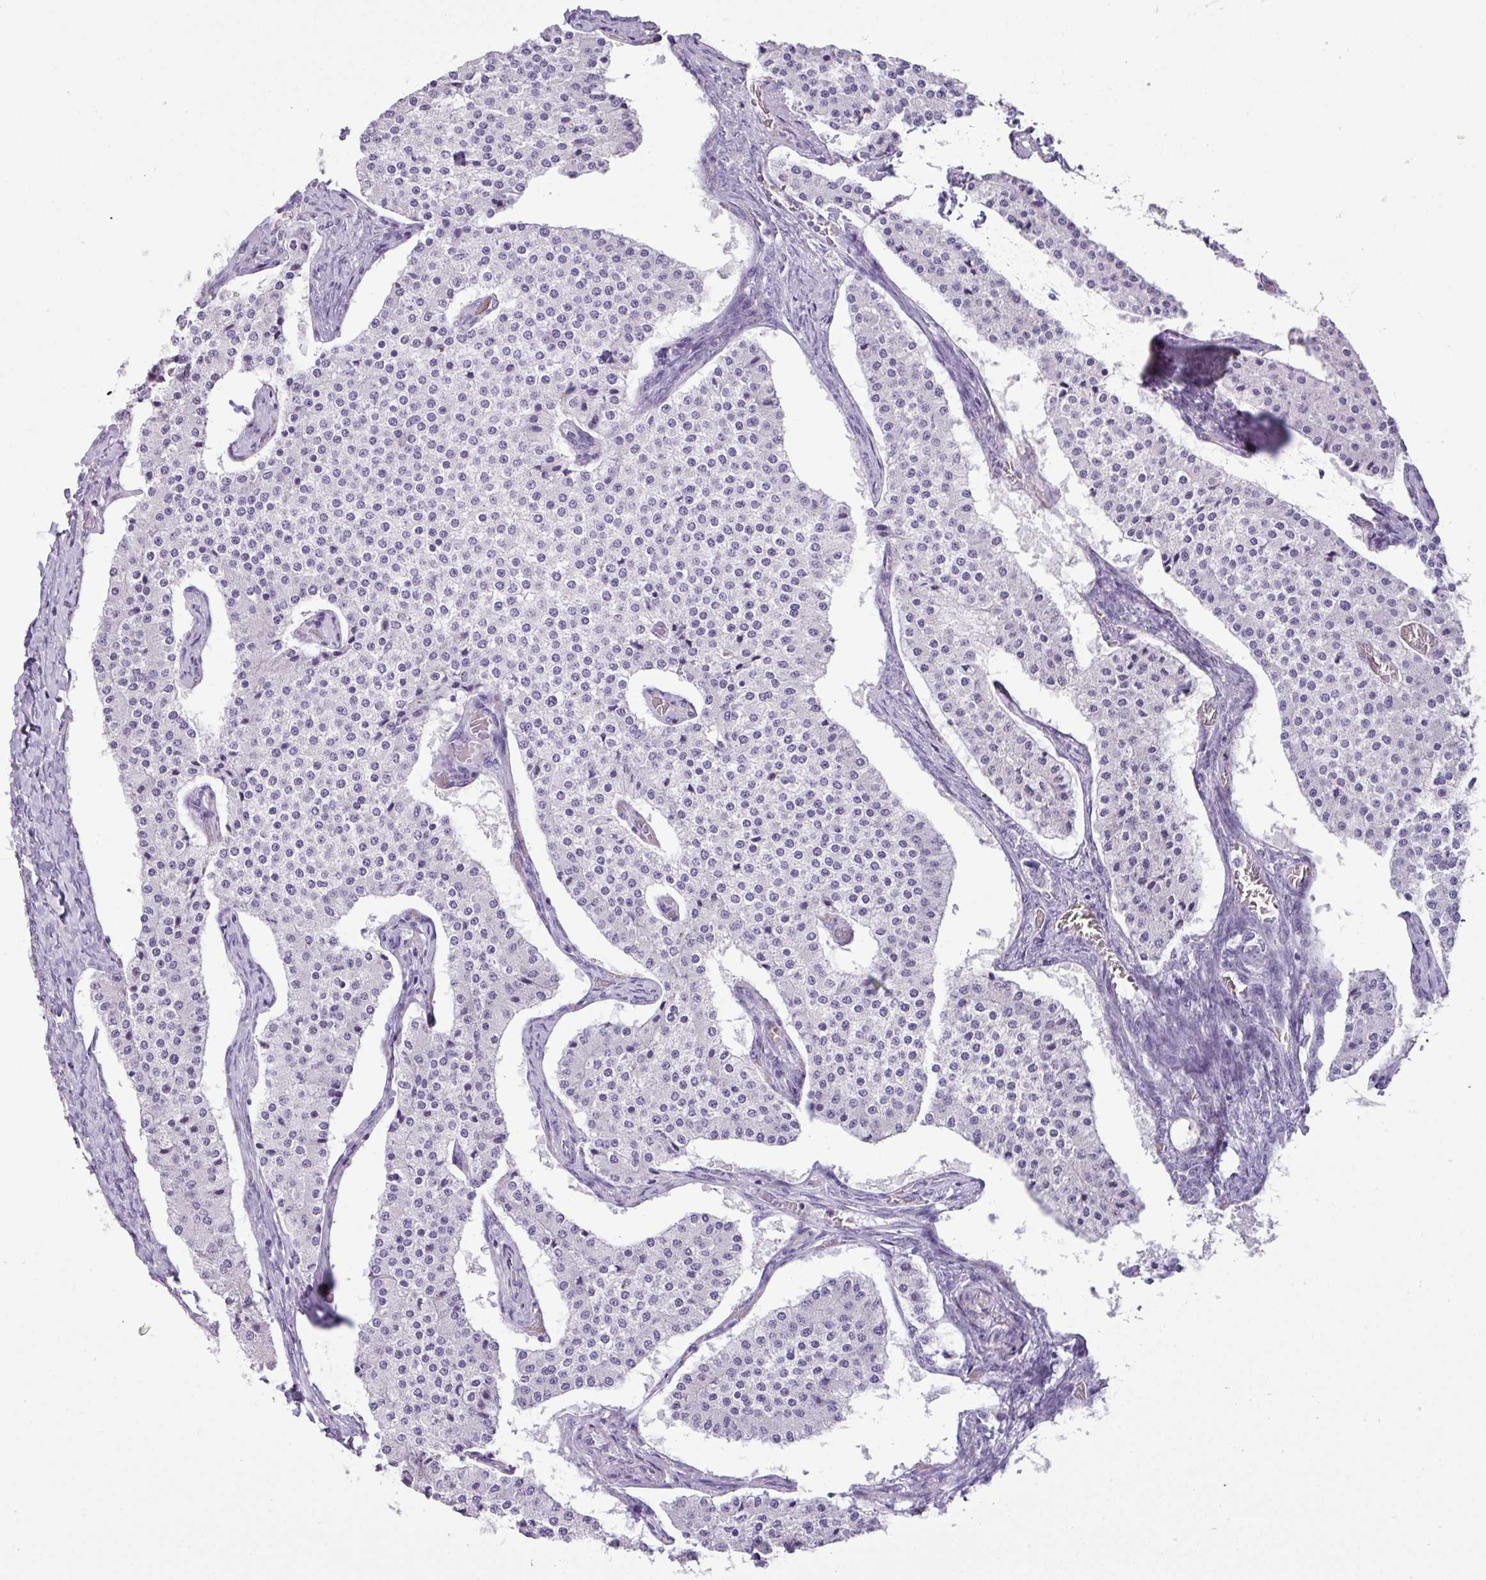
{"staining": {"intensity": "negative", "quantity": "none", "location": "none"}, "tissue": "carcinoid", "cell_type": "Tumor cells", "image_type": "cancer", "snomed": [{"axis": "morphology", "description": "Carcinoid, malignant, NOS"}, {"axis": "topography", "description": "Colon"}], "caption": "High power microscopy image of an immunohistochemistry photomicrograph of carcinoid, revealing no significant positivity in tumor cells.", "gene": "TNP1", "patient": {"sex": "female", "age": 52}}